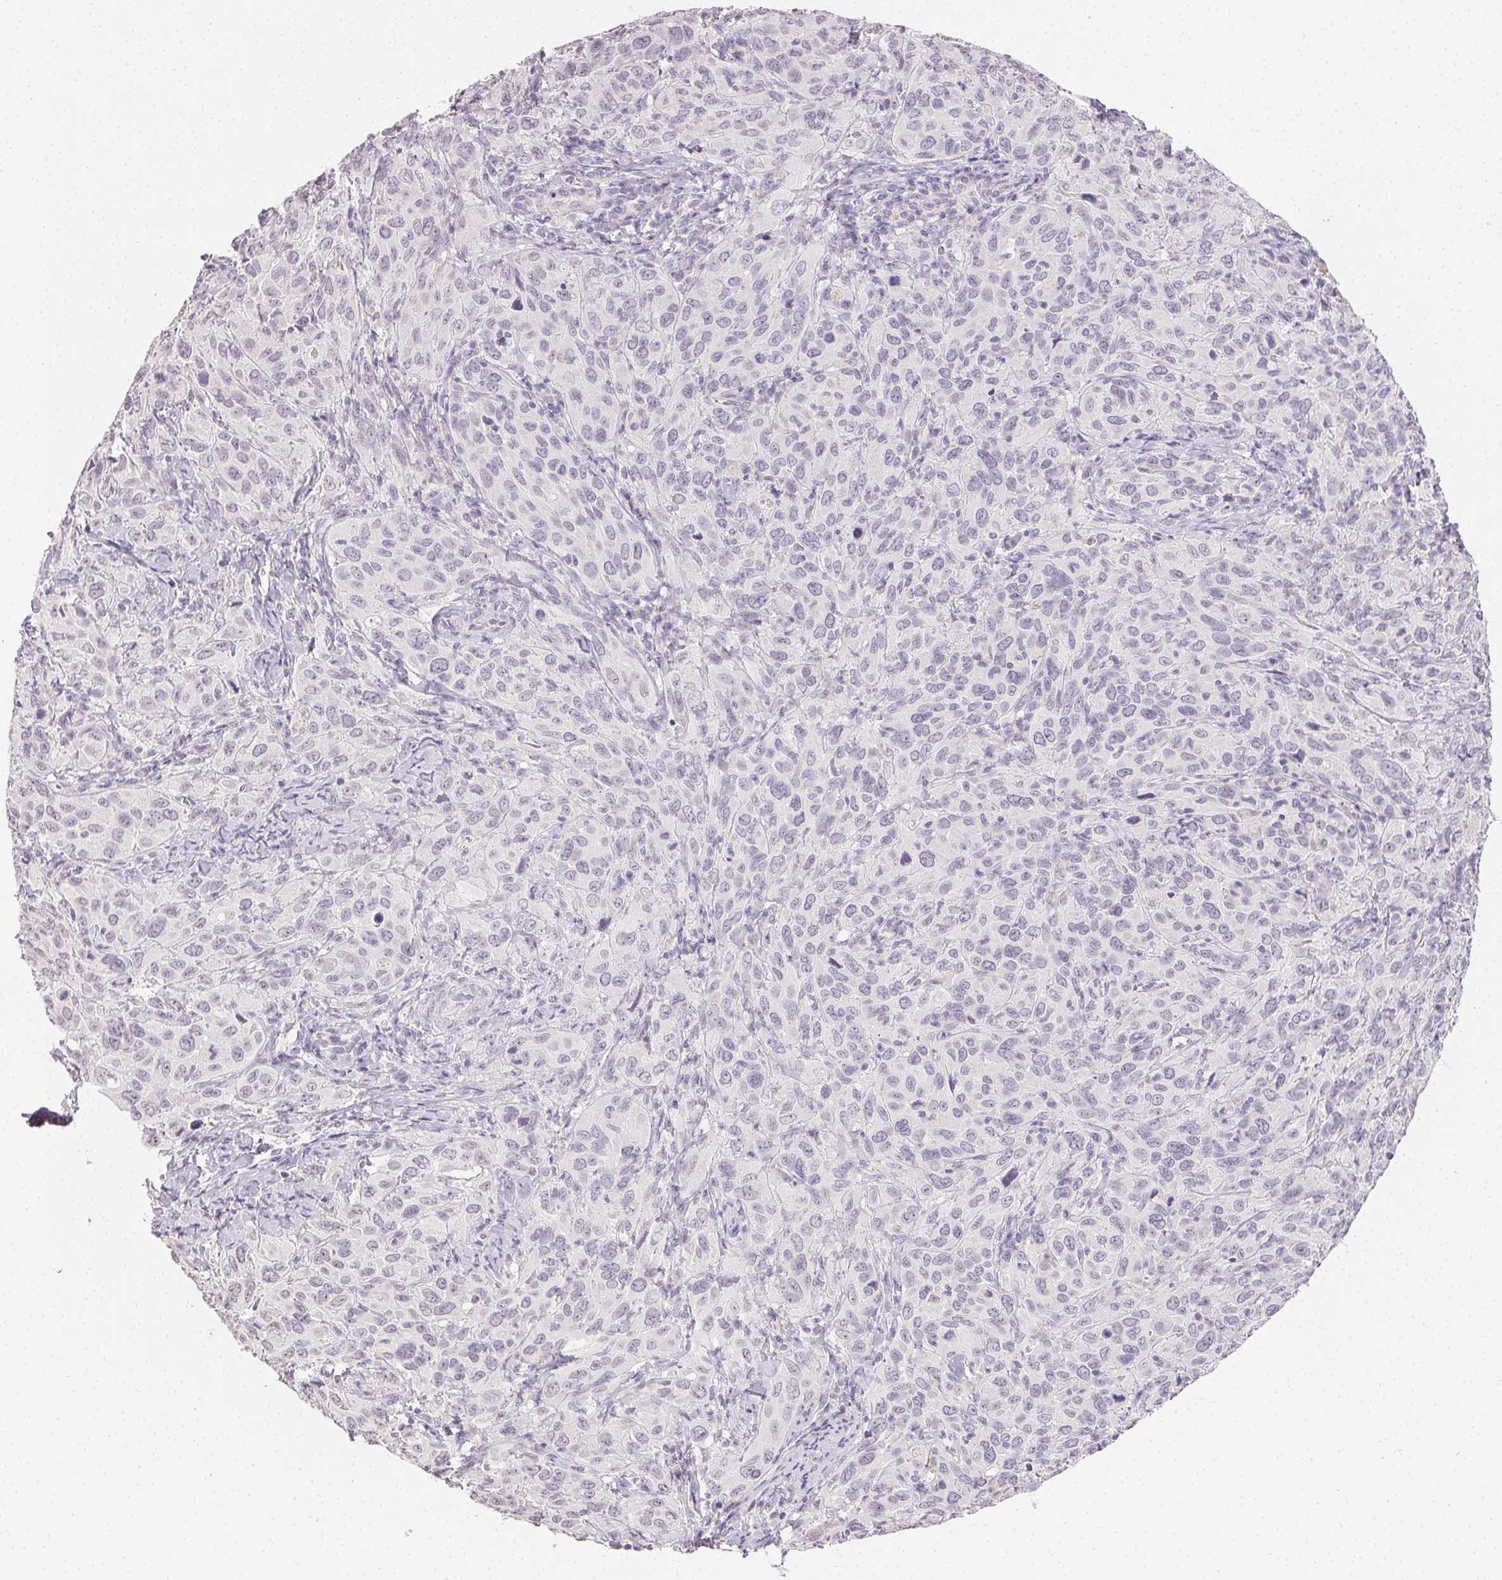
{"staining": {"intensity": "negative", "quantity": "none", "location": "none"}, "tissue": "cervical cancer", "cell_type": "Tumor cells", "image_type": "cancer", "snomed": [{"axis": "morphology", "description": "Normal tissue, NOS"}, {"axis": "morphology", "description": "Squamous cell carcinoma, NOS"}, {"axis": "topography", "description": "Cervix"}], "caption": "A histopathology image of cervical cancer stained for a protein reveals no brown staining in tumor cells. (DAB IHC with hematoxylin counter stain).", "gene": "TMEM174", "patient": {"sex": "female", "age": 51}}